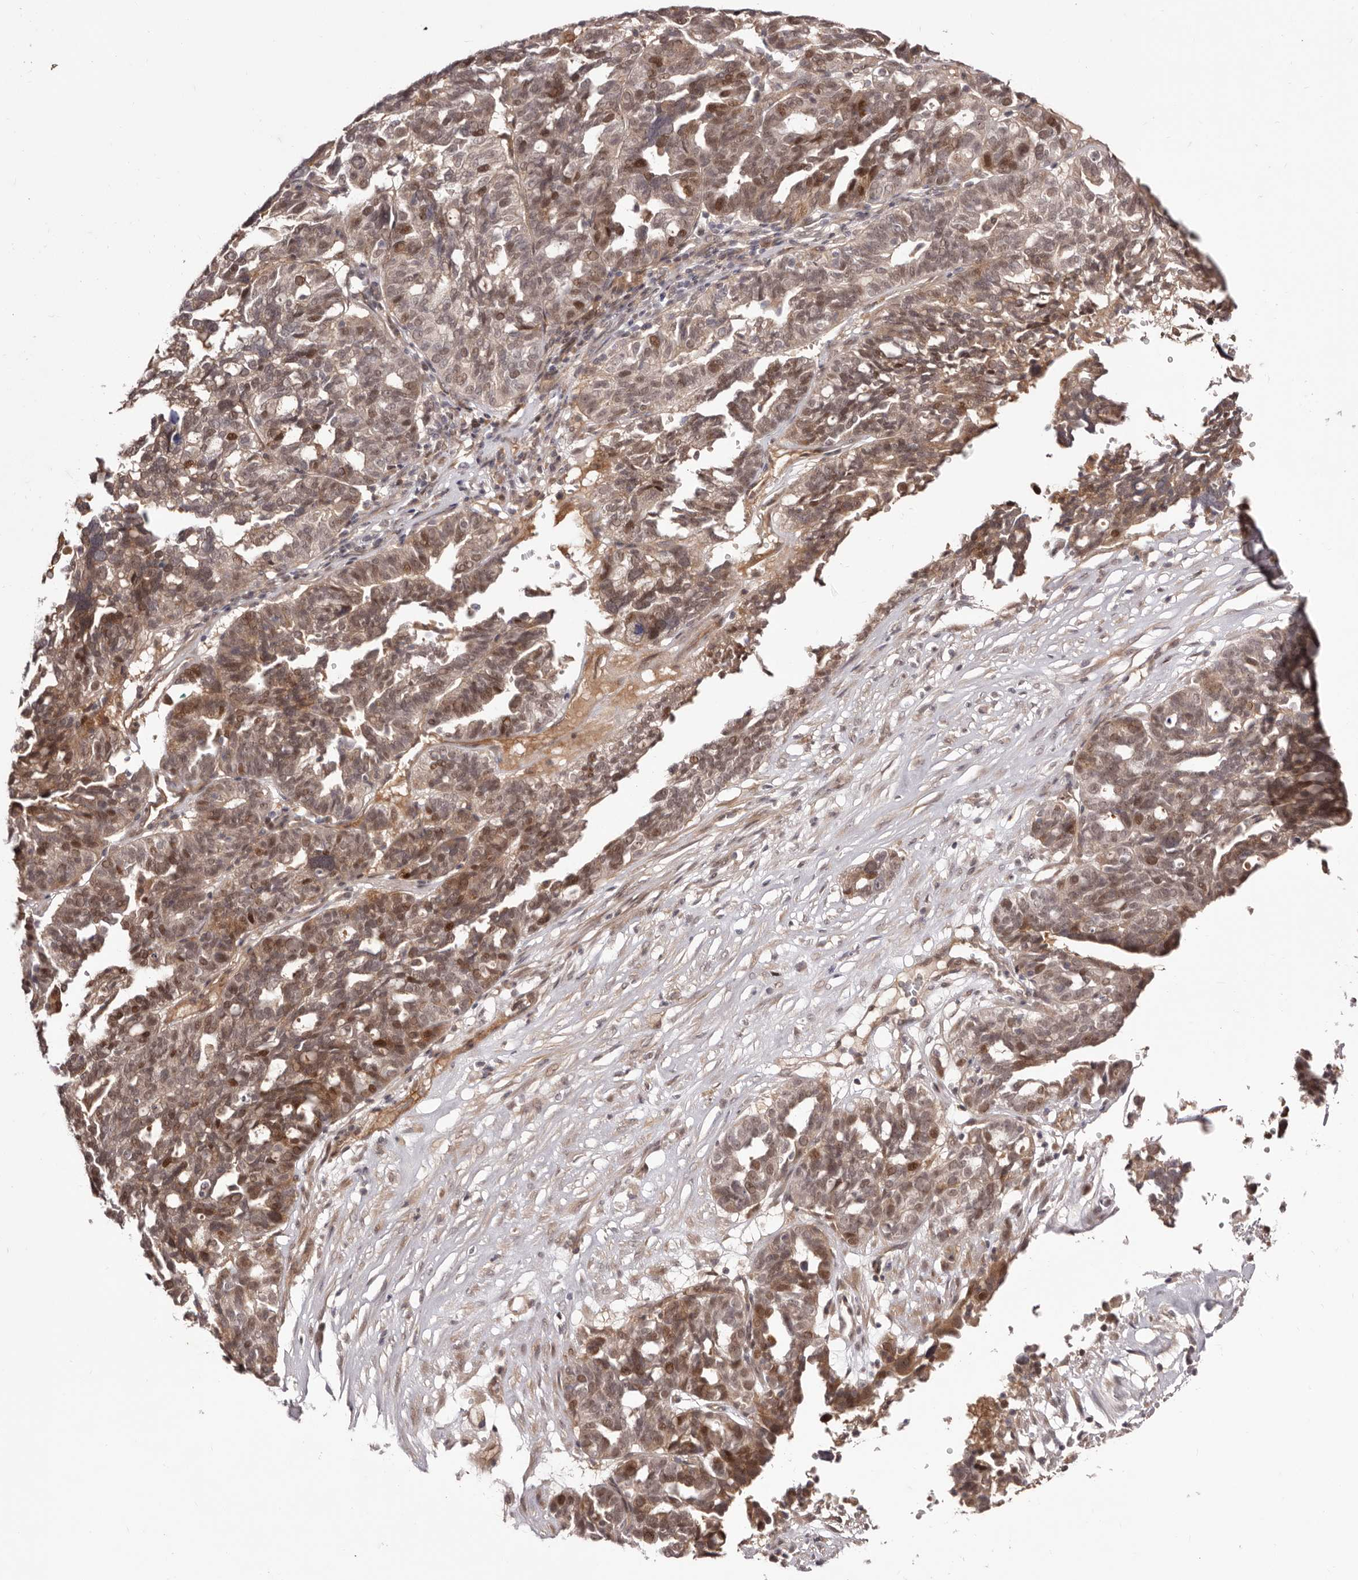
{"staining": {"intensity": "moderate", "quantity": ">75%", "location": "cytoplasmic/membranous,nuclear"}, "tissue": "ovarian cancer", "cell_type": "Tumor cells", "image_type": "cancer", "snomed": [{"axis": "morphology", "description": "Cystadenocarcinoma, serous, NOS"}, {"axis": "topography", "description": "Ovary"}], "caption": "The photomicrograph shows a brown stain indicating the presence of a protein in the cytoplasmic/membranous and nuclear of tumor cells in serous cystadenocarcinoma (ovarian). (DAB IHC, brown staining for protein, blue staining for nuclei).", "gene": "EGR3", "patient": {"sex": "female", "age": 59}}